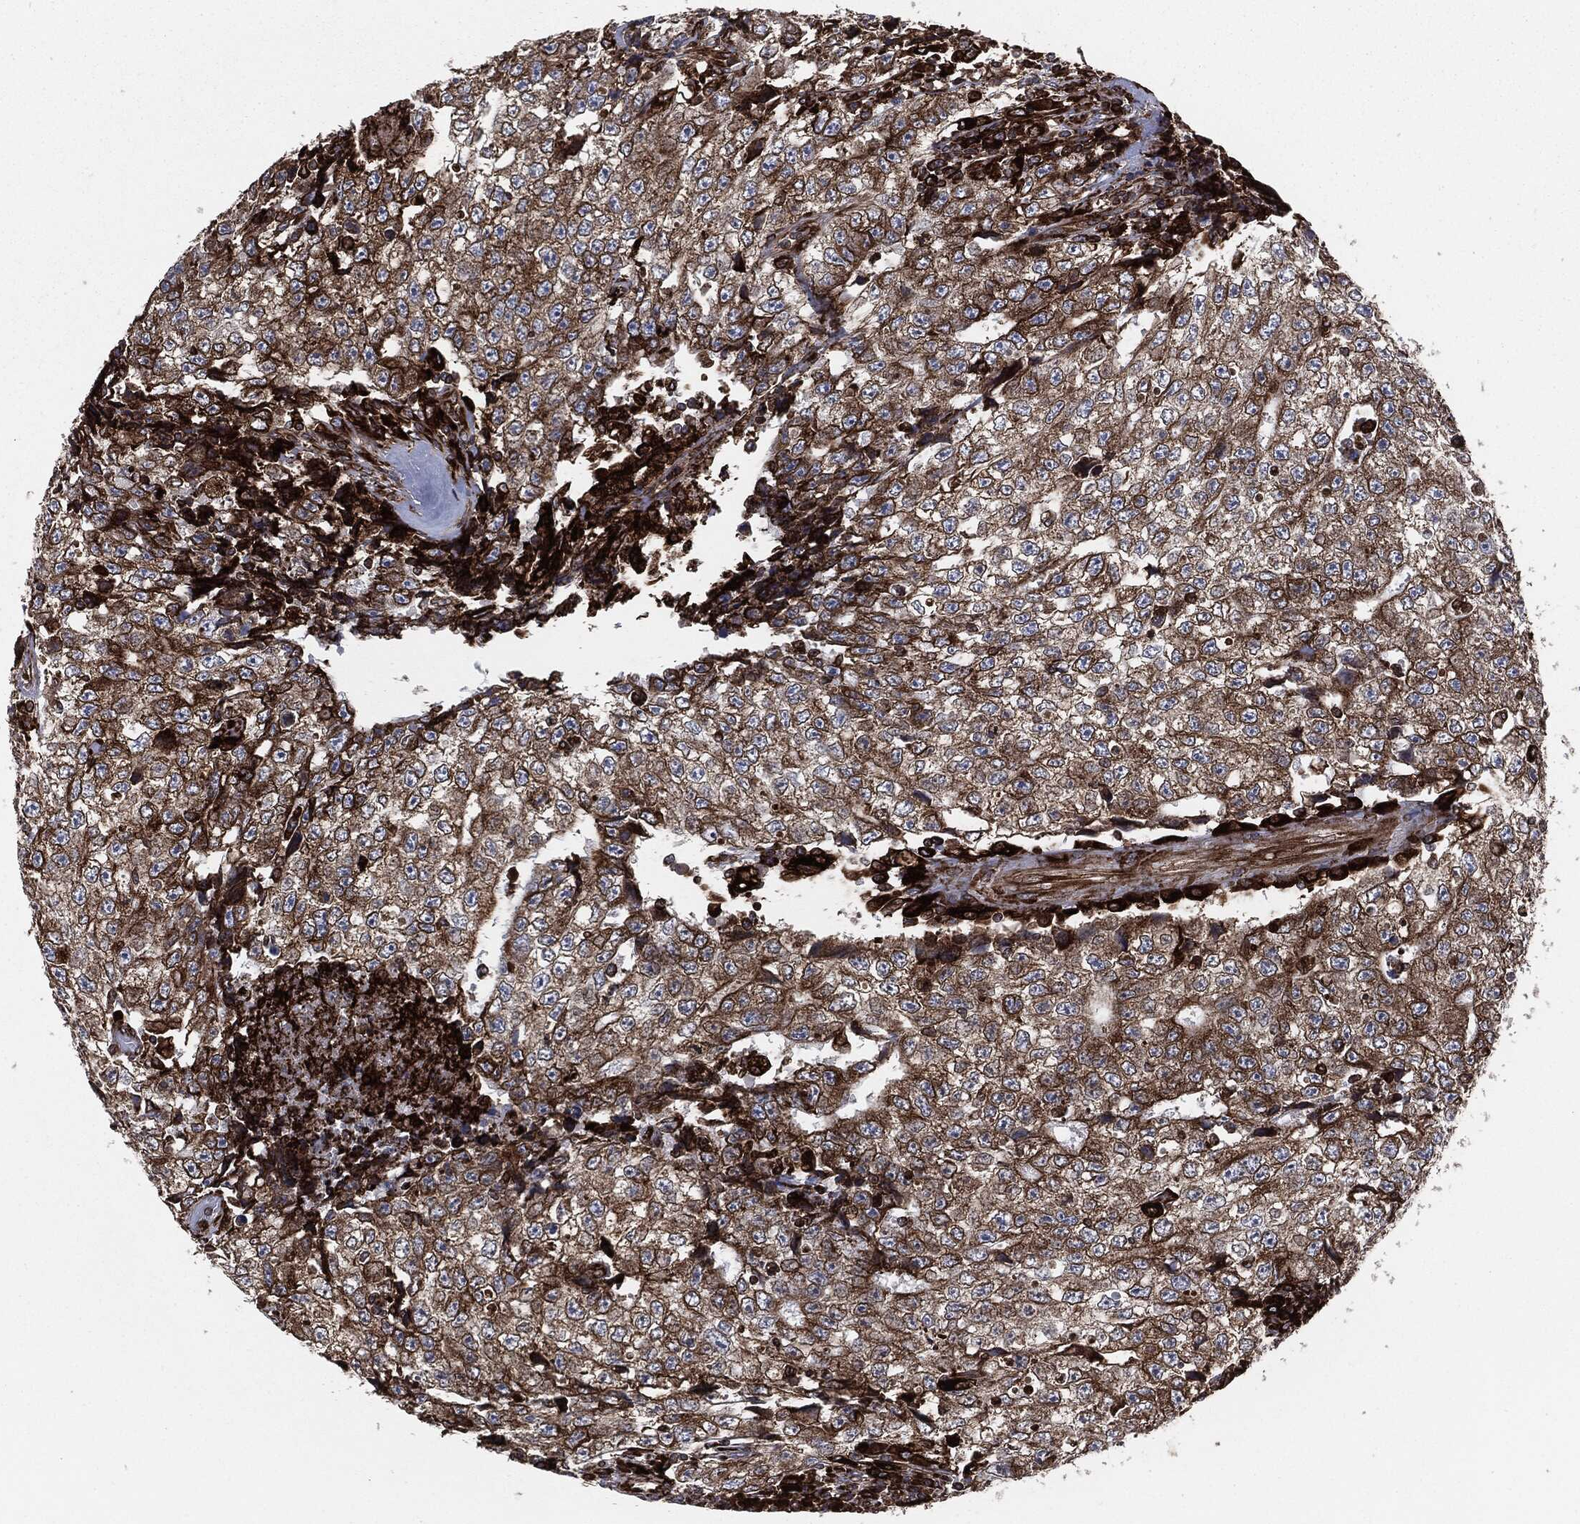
{"staining": {"intensity": "strong", "quantity": ">75%", "location": "cytoplasmic/membranous"}, "tissue": "testis cancer", "cell_type": "Tumor cells", "image_type": "cancer", "snomed": [{"axis": "morphology", "description": "Necrosis, NOS"}, {"axis": "morphology", "description": "Carcinoma, Embryonal, NOS"}, {"axis": "topography", "description": "Testis"}], "caption": "DAB (3,3'-diaminobenzidine) immunohistochemical staining of human testis cancer (embryonal carcinoma) reveals strong cytoplasmic/membranous protein positivity in approximately >75% of tumor cells.", "gene": "CALR", "patient": {"sex": "male", "age": 19}}